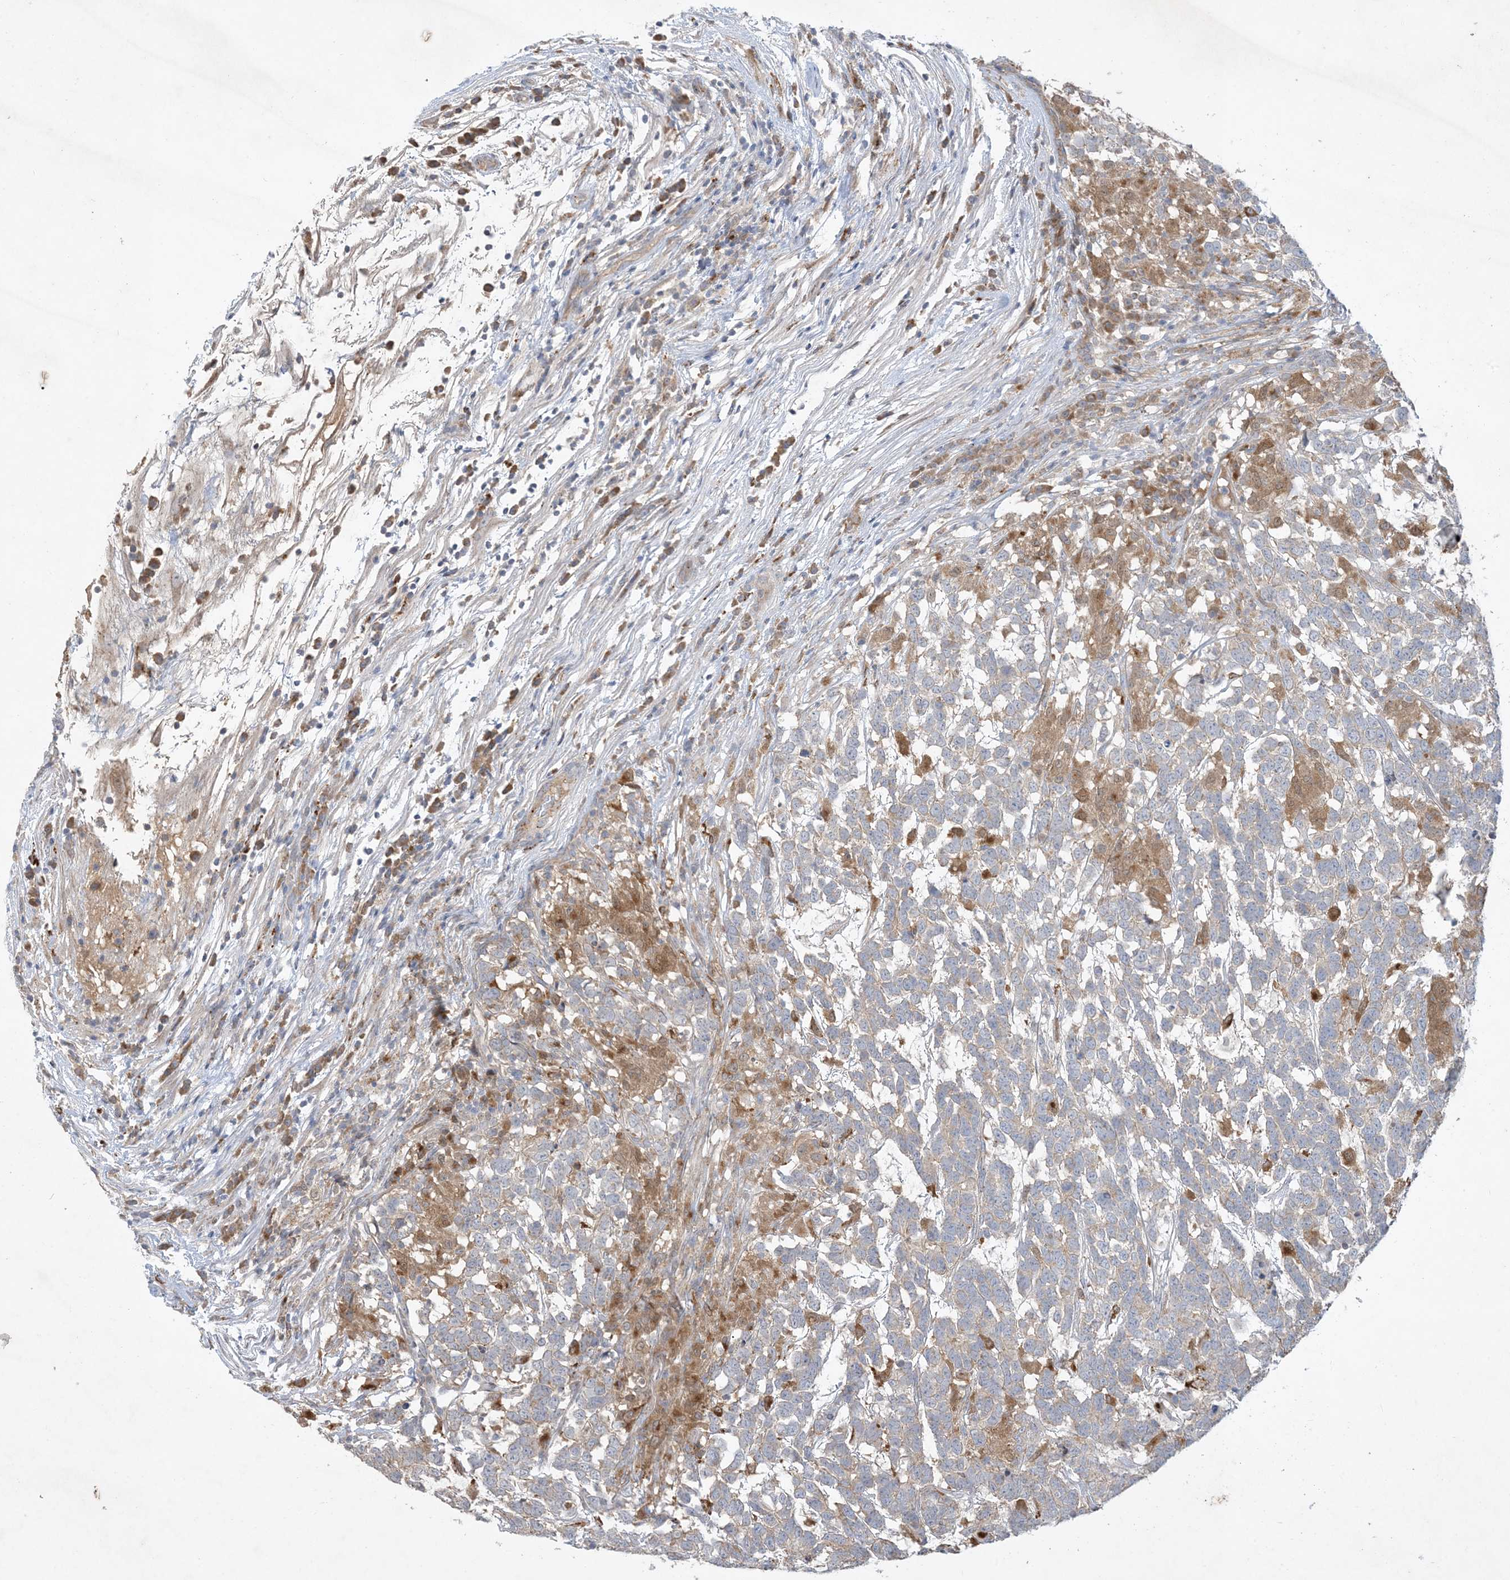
{"staining": {"intensity": "negative", "quantity": "none", "location": "none"}, "tissue": "testis cancer", "cell_type": "Tumor cells", "image_type": "cancer", "snomed": [{"axis": "morphology", "description": "Carcinoma, Embryonal, NOS"}, {"axis": "topography", "description": "Testis"}], "caption": "A micrograph of testis cancer (embryonal carcinoma) stained for a protein displays no brown staining in tumor cells.", "gene": "MRPS18A", "patient": {"sex": "male", "age": 26}}